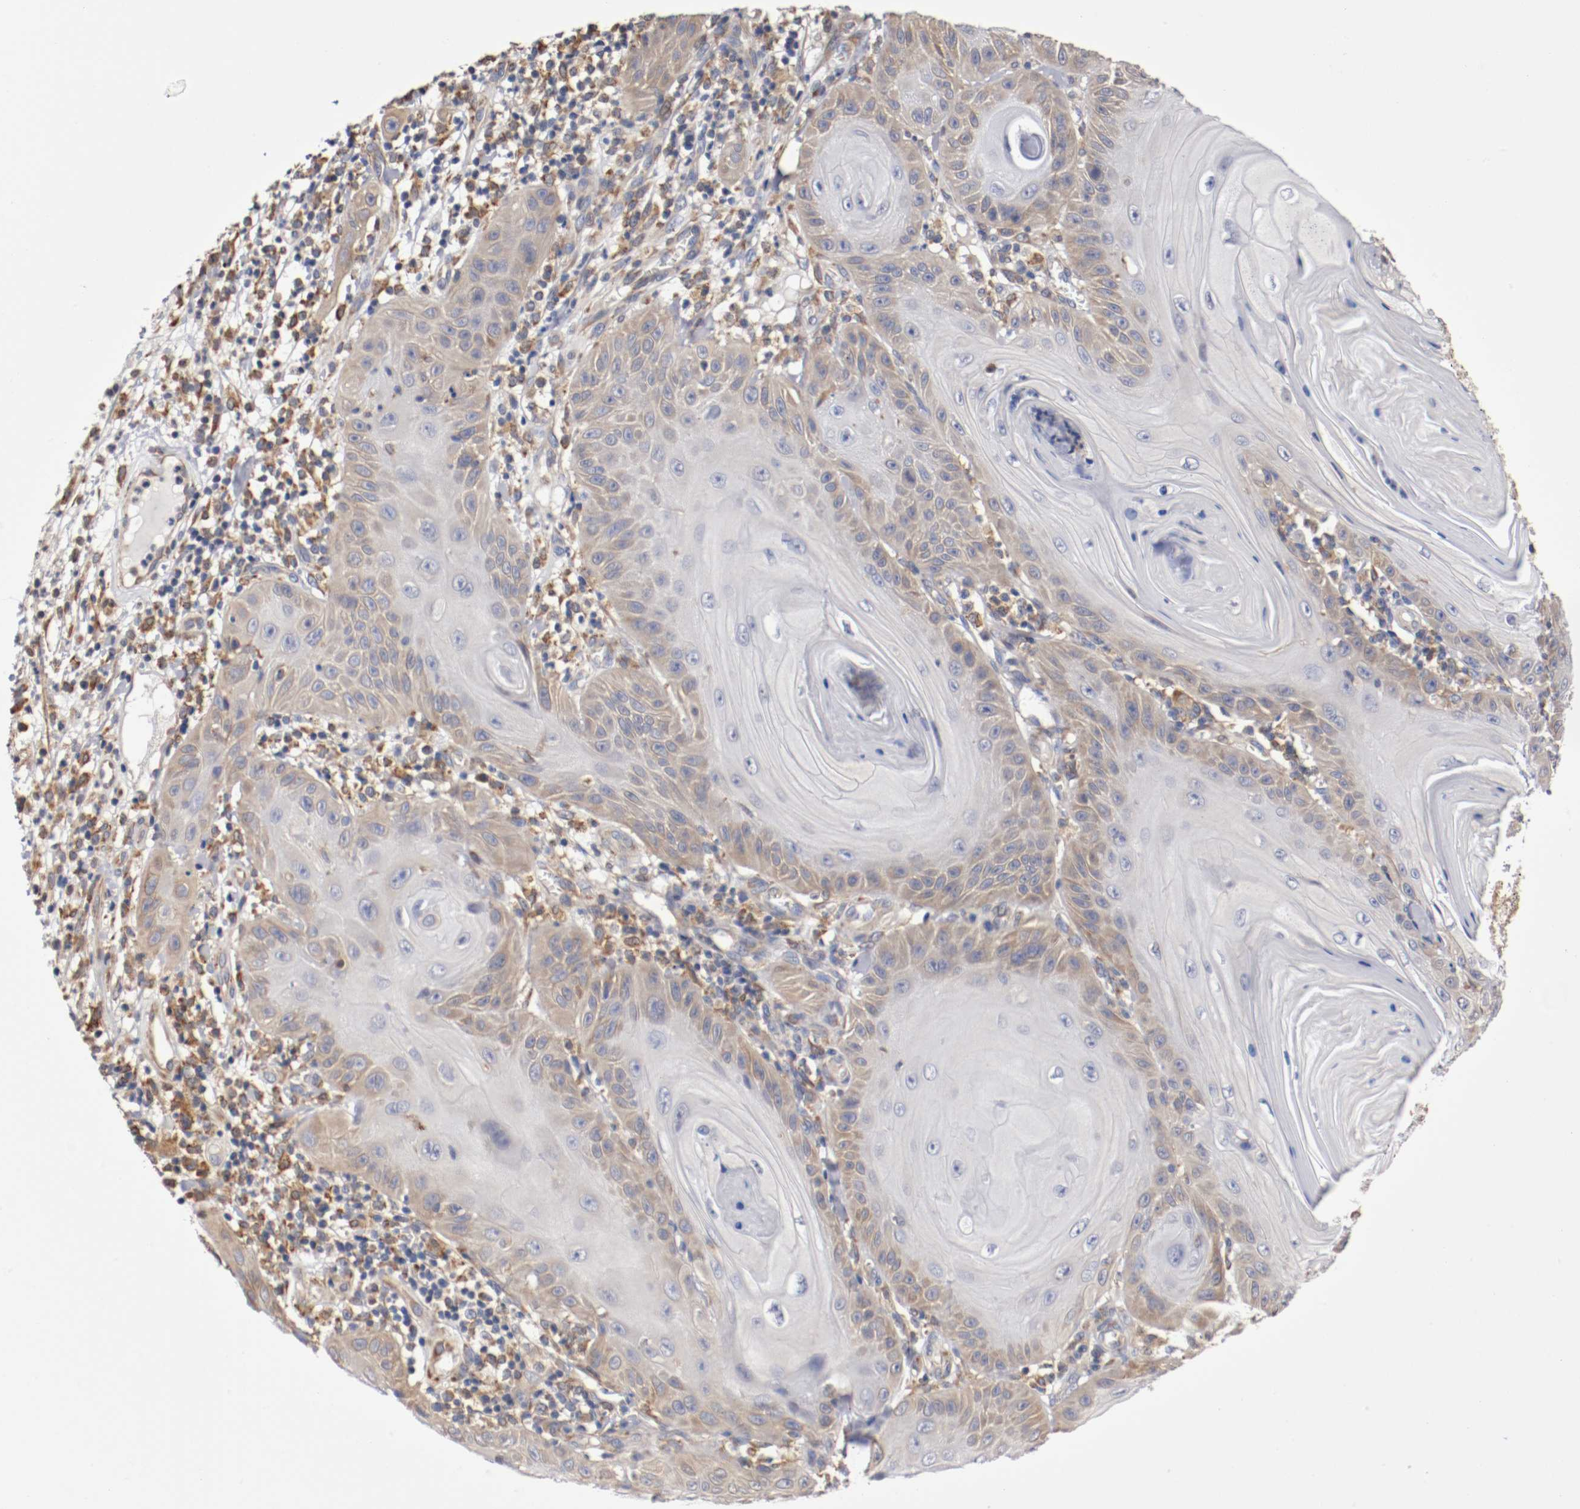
{"staining": {"intensity": "weak", "quantity": "25%-75%", "location": "cytoplasmic/membranous"}, "tissue": "skin cancer", "cell_type": "Tumor cells", "image_type": "cancer", "snomed": [{"axis": "morphology", "description": "Squamous cell carcinoma, NOS"}, {"axis": "topography", "description": "Skin"}], "caption": "Protein expression analysis of human skin cancer (squamous cell carcinoma) reveals weak cytoplasmic/membranous staining in approximately 25%-75% of tumor cells. (IHC, brightfield microscopy, high magnification).", "gene": "TNFSF13", "patient": {"sex": "female", "age": 78}}